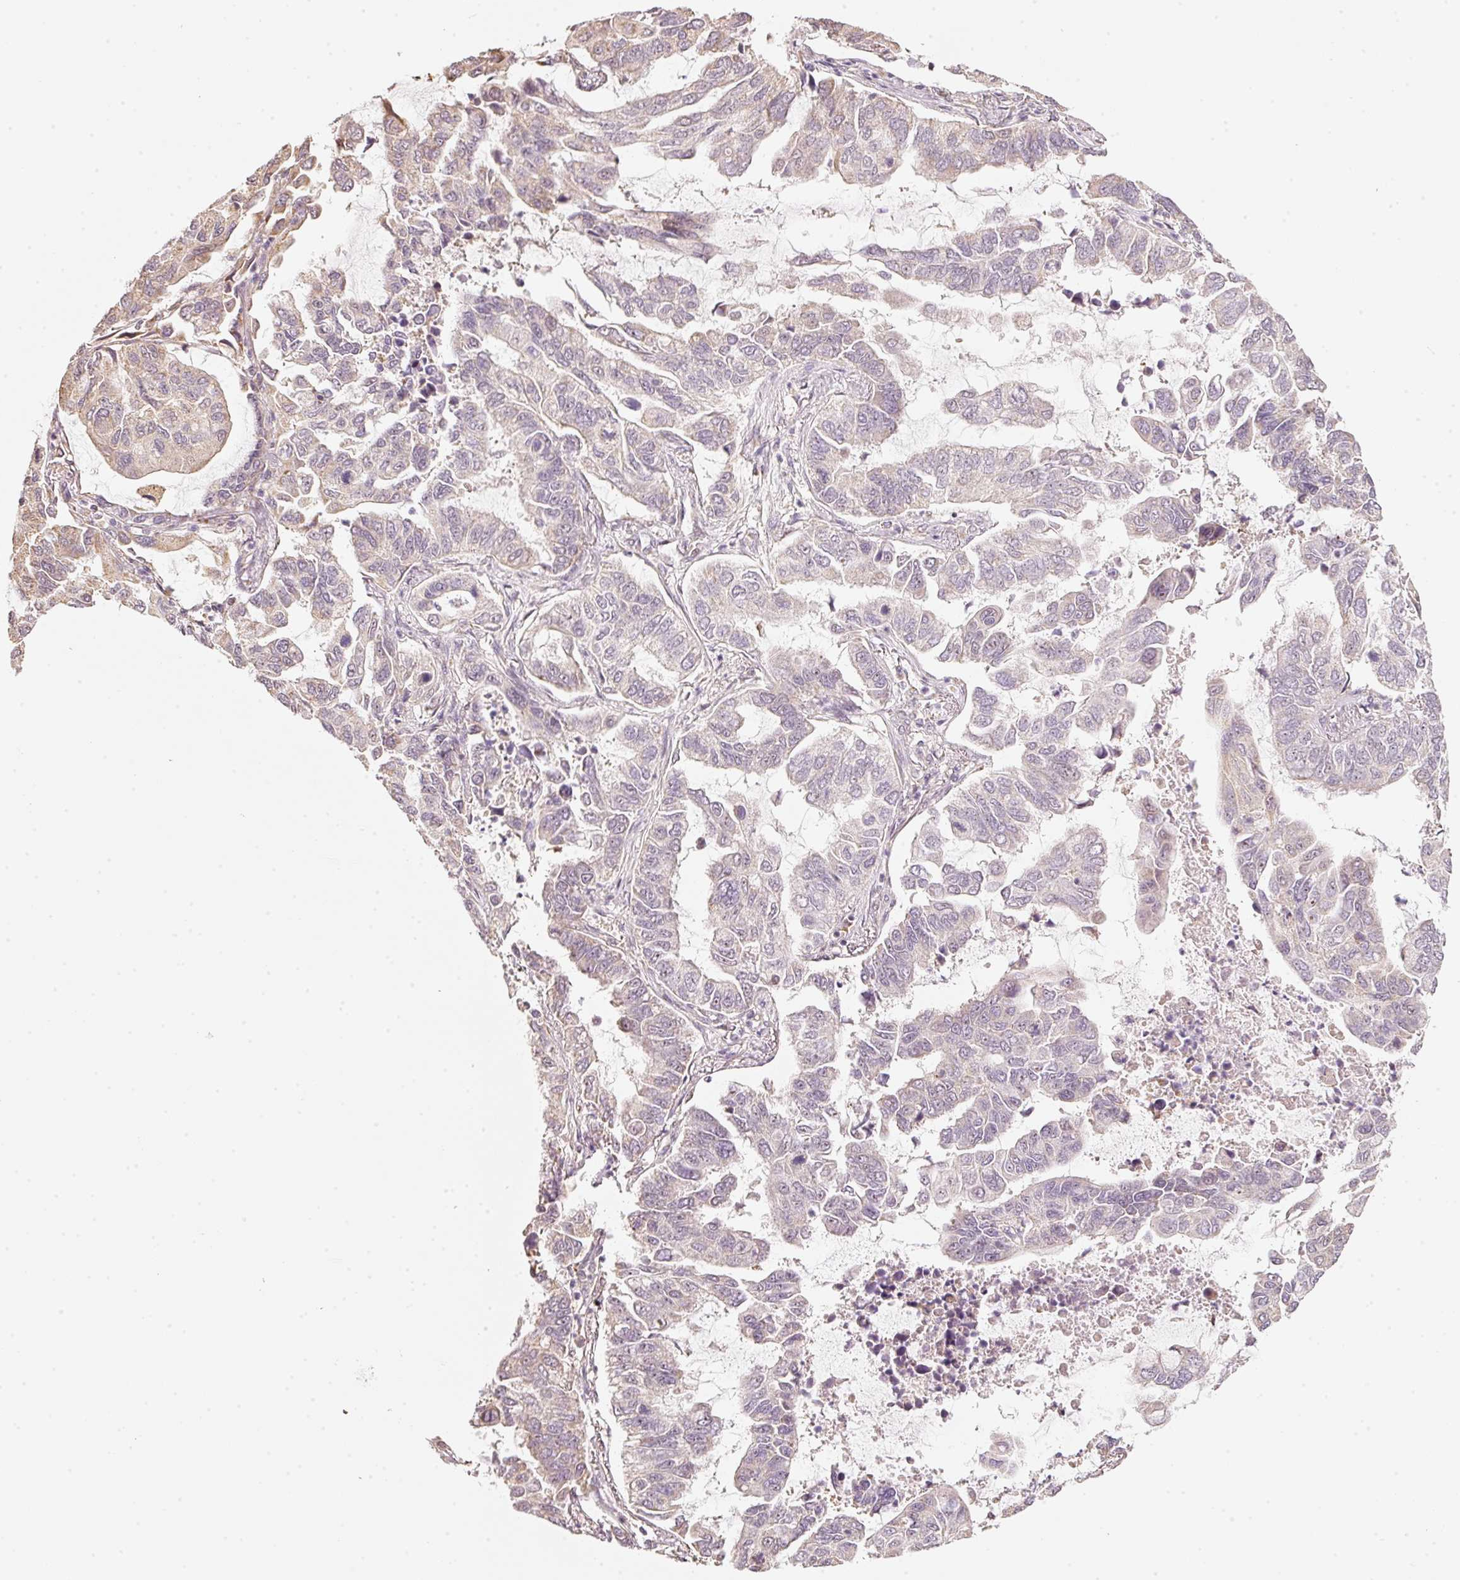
{"staining": {"intensity": "weak", "quantity": "<25%", "location": "cytoplasmic/membranous"}, "tissue": "lung cancer", "cell_type": "Tumor cells", "image_type": "cancer", "snomed": [{"axis": "morphology", "description": "Adenocarcinoma, NOS"}, {"axis": "topography", "description": "Lung"}], "caption": "Tumor cells are negative for brown protein staining in lung cancer.", "gene": "RAB35", "patient": {"sex": "male", "age": 64}}